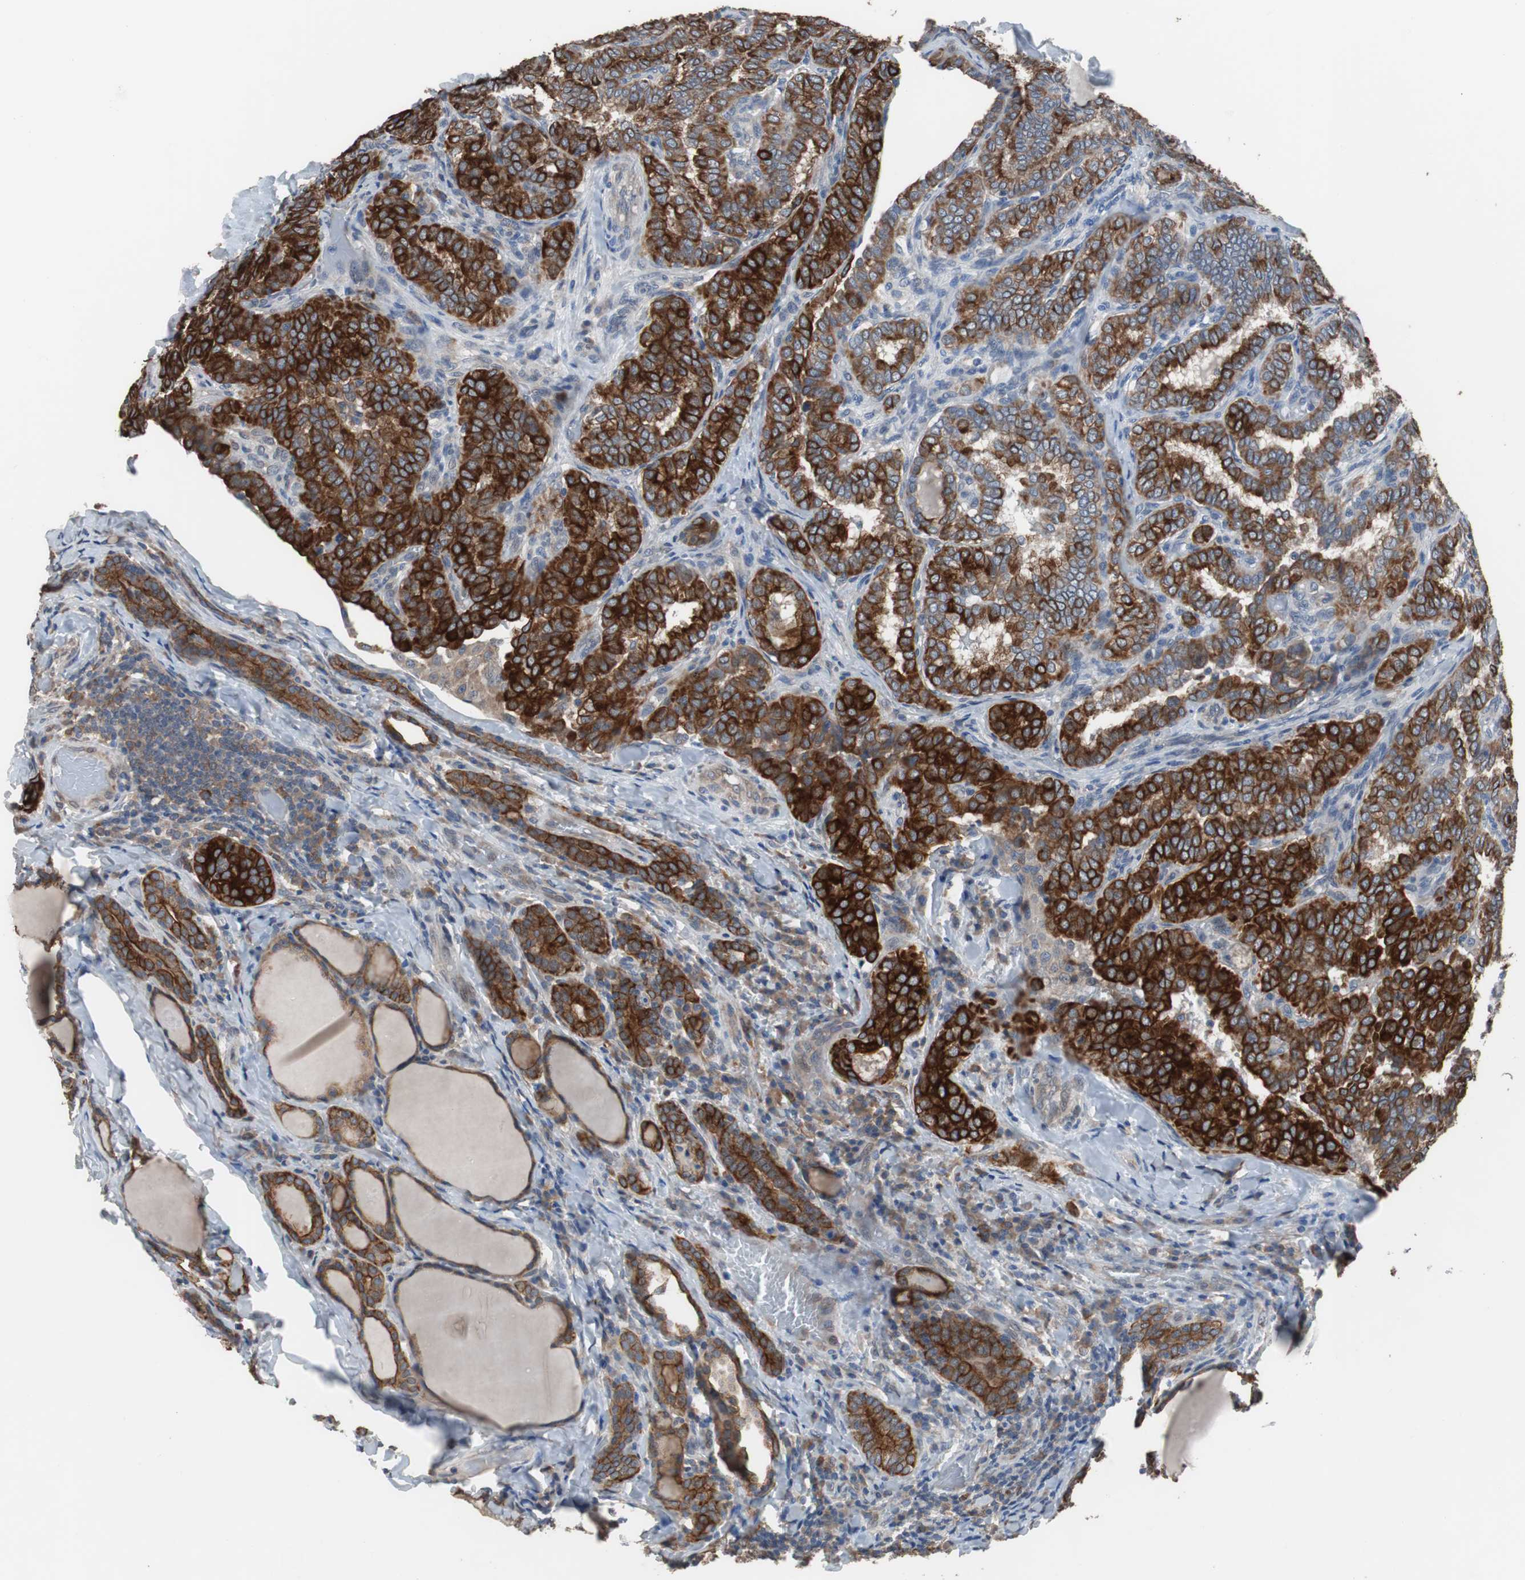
{"staining": {"intensity": "strong", "quantity": ">75%", "location": "cytoplasmic/membranous"}, "tissue": "thyroid cancer", "cell_type": "Tumor cells", "image_type": "cancer", "snomed": [{"axis": "morphology", "description": "Normal tissue, NOS"}, {"axis": "morphology", "description": "Papillary adenocarcinoma, NOS"}, {"axis": "topography", "description": "Thyroid gland"}], "caption": "Papillary adenocarcinoma (thyroid) was stained to show a protein in brown. There is high levels of strong cytoplasmic/membranous expression in about >75% of tumor cells. The staining was performed using DAB to visualize the protein expression in brown, while the nuclei were stained in blue with hematoxylin (Magnification: 20x).", "gene": "USP10", "patient": {"sex": "female", "age": 30}}